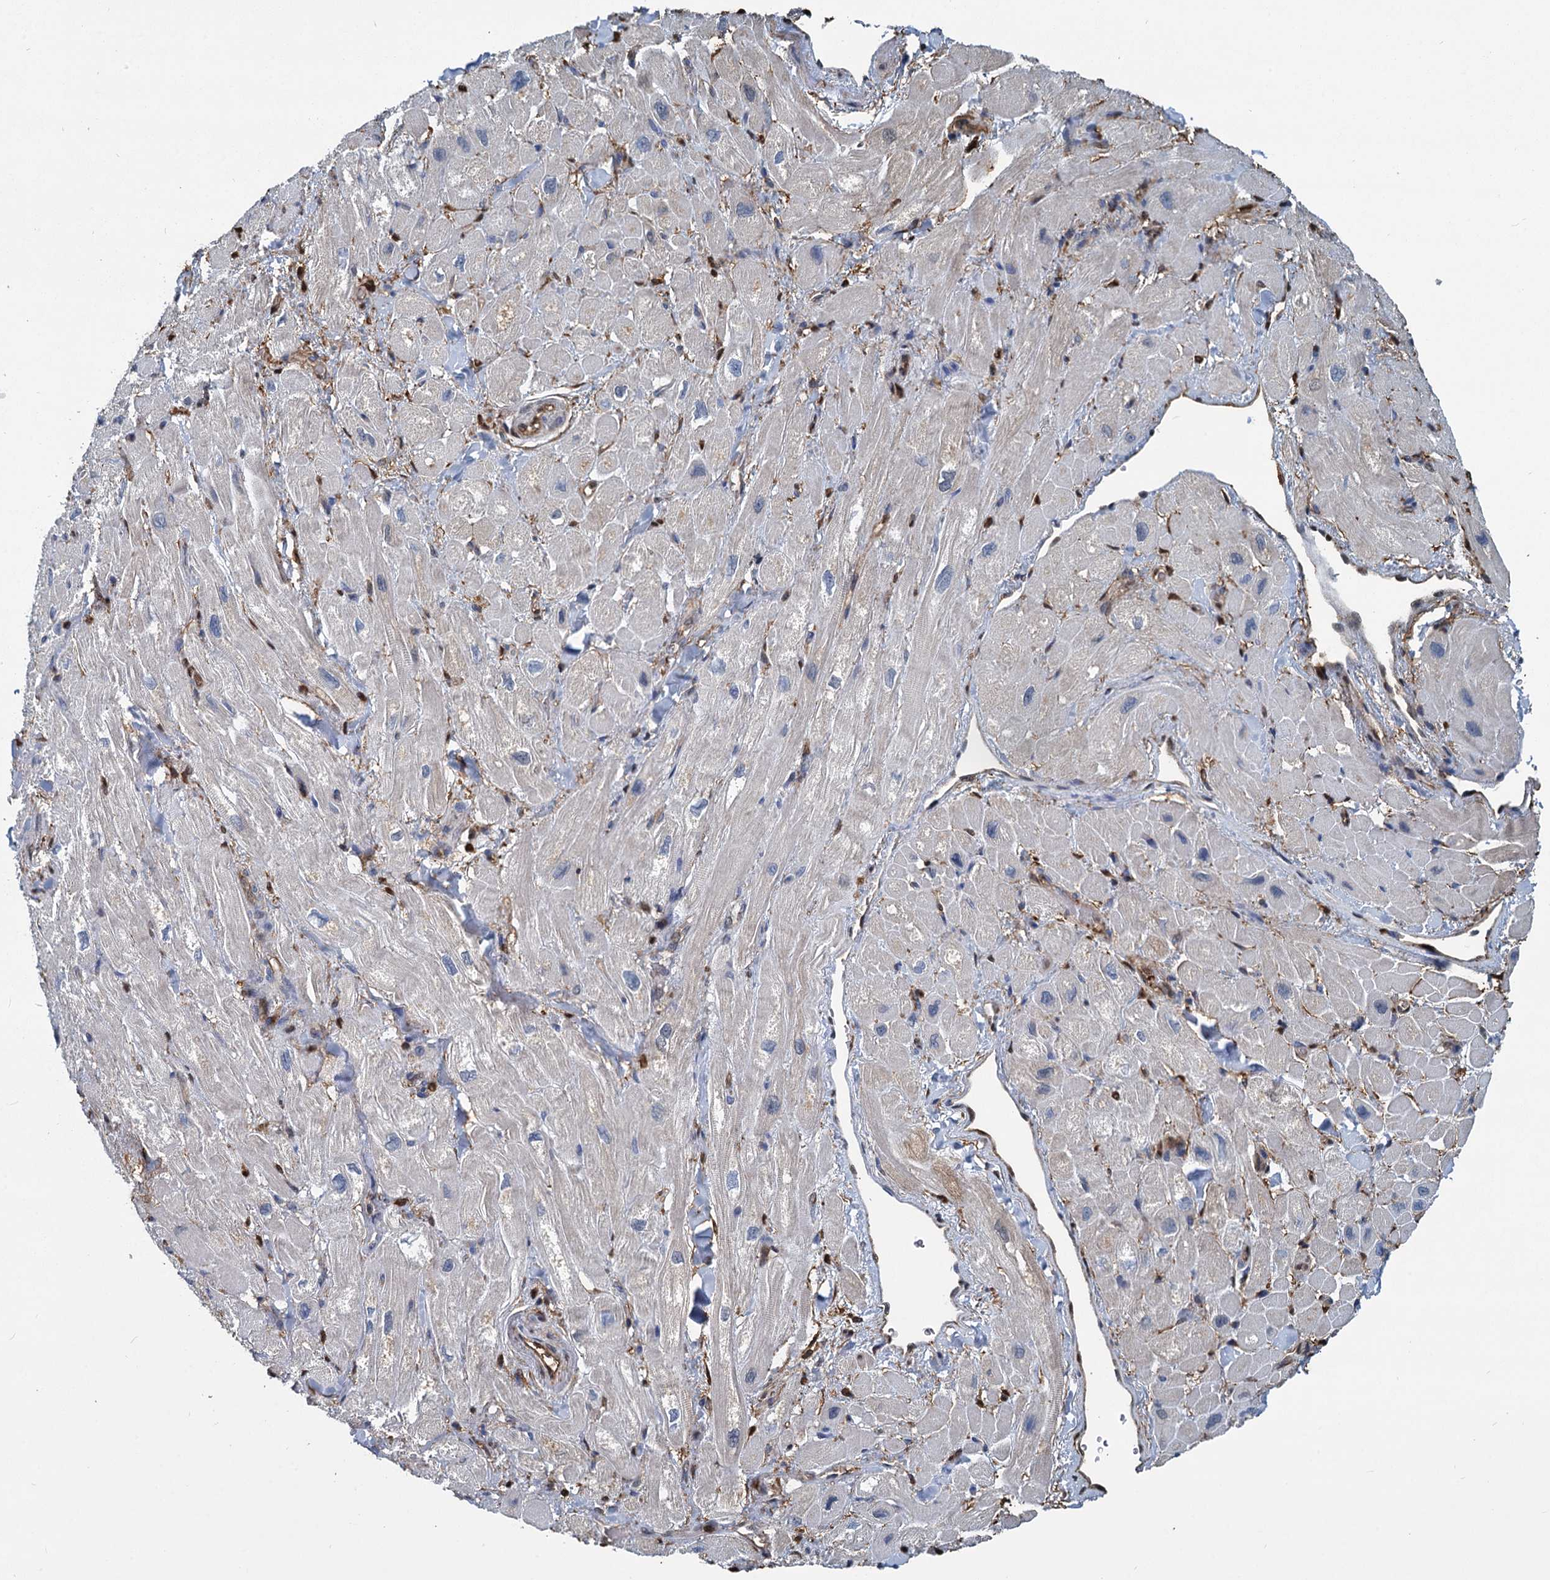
{"staining": {"intensity": "weak", "quantity": "<25%", "location": "cytoplasmic/membranous"}, "tissue": "heart muscle", "cell_type": "Cardiomyocytes", "image_type": "normal", "snomed": [{"axis": "morphology", "description": "Normal tissue, NOS"}, {"axis": "topography", "description": "Heart"}], "caption": "Photomicrograph shows no protein staining in cardiomyocytes of normal heart muscle.", "gene": "S100A6", "patient": {"sex": "male", "age": 65}}